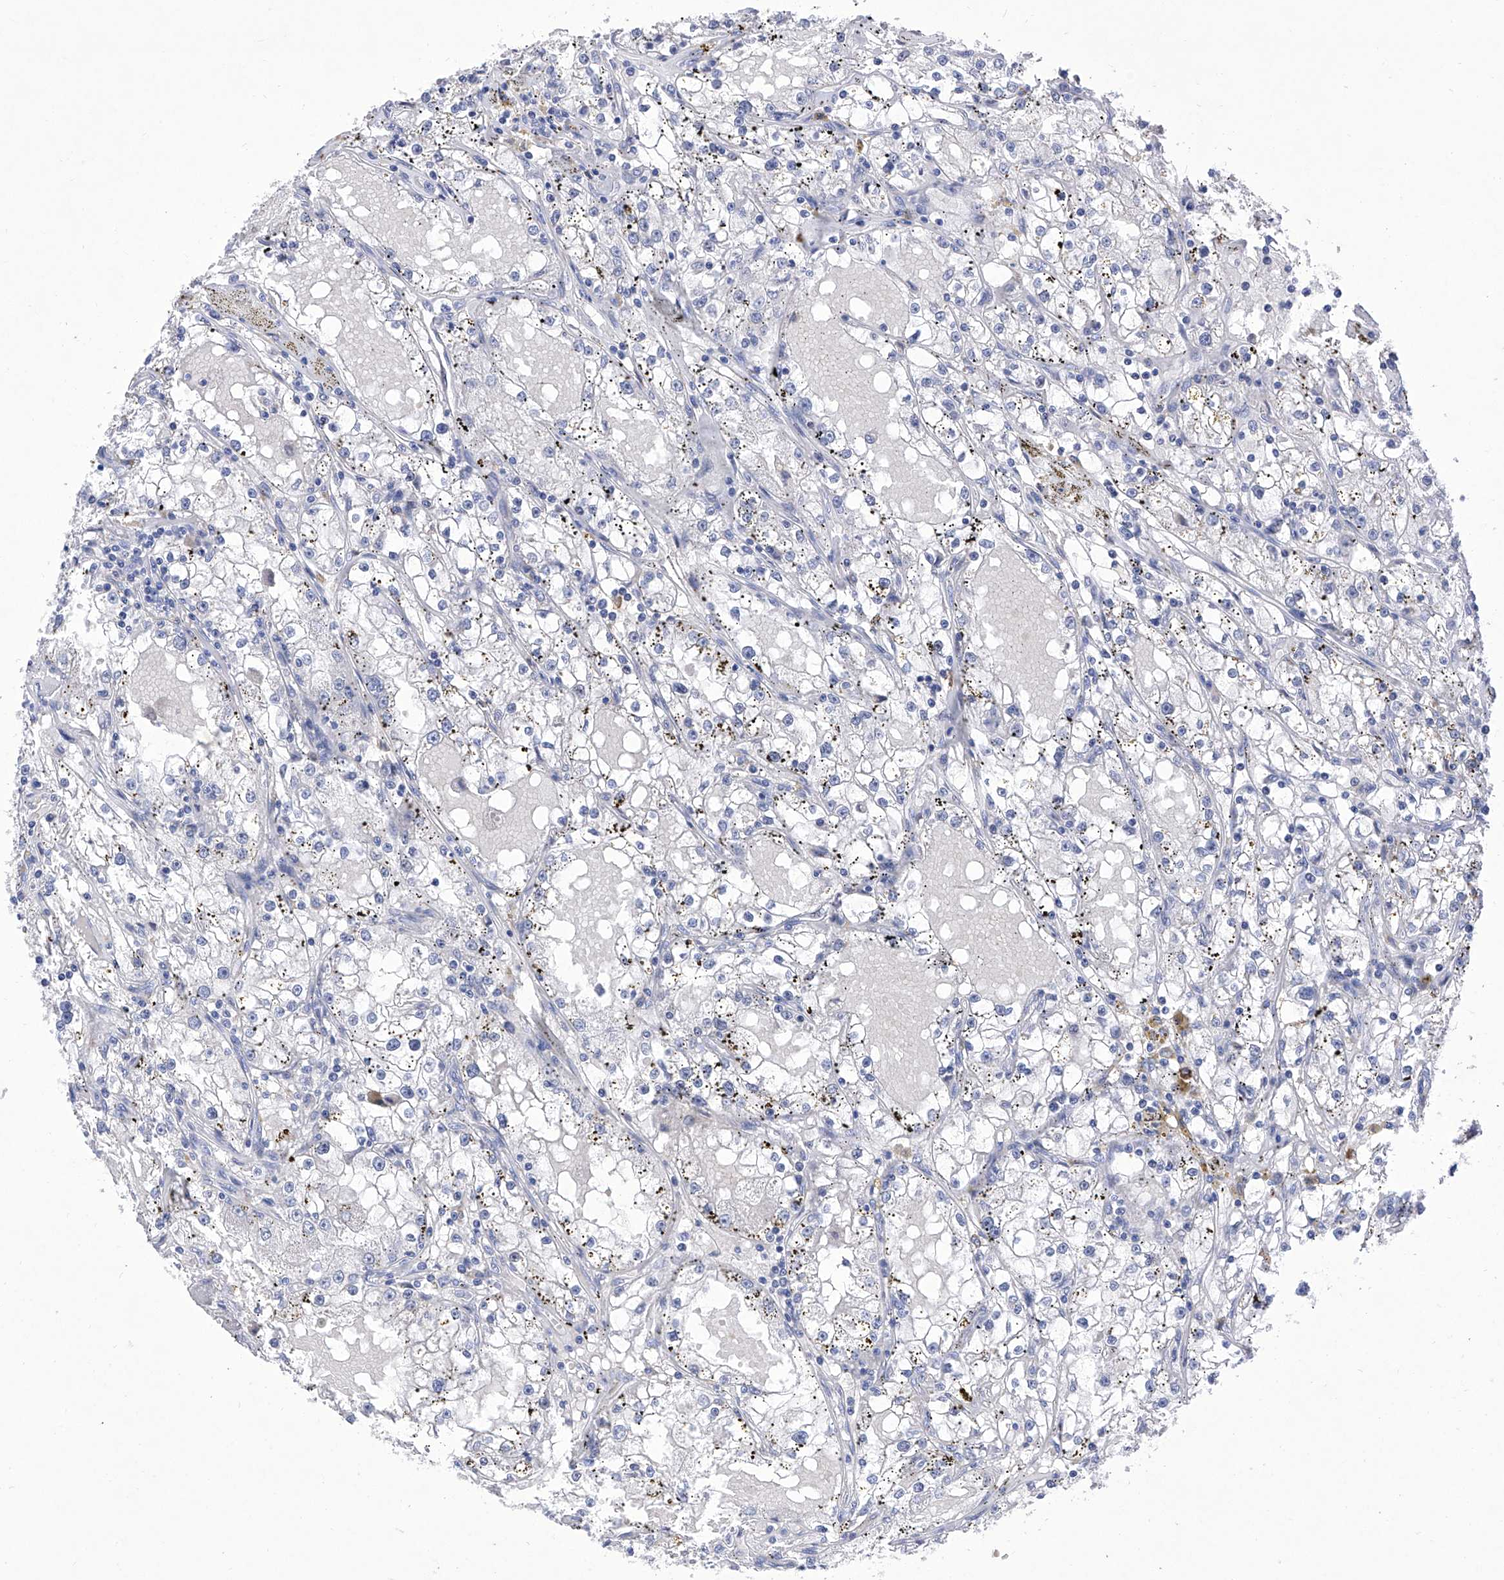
{"staining": {"intensity": "negative", "quantity": "none", "location": "none"}, "tissue": "renal cancer", "cell_type": "Tumor cells", "image_type": "cancer", "snomed": [{"axis": "morphology", "description": "Adenocarcinoma, NOS"}, {"axis": "topography", "description": "Kidney"}], "caption": "There is no significant staining in tumor cells of renal adenocarcinoma.", "gene": "IFNL2", "patient": {"sex": "male", "age": 56}}